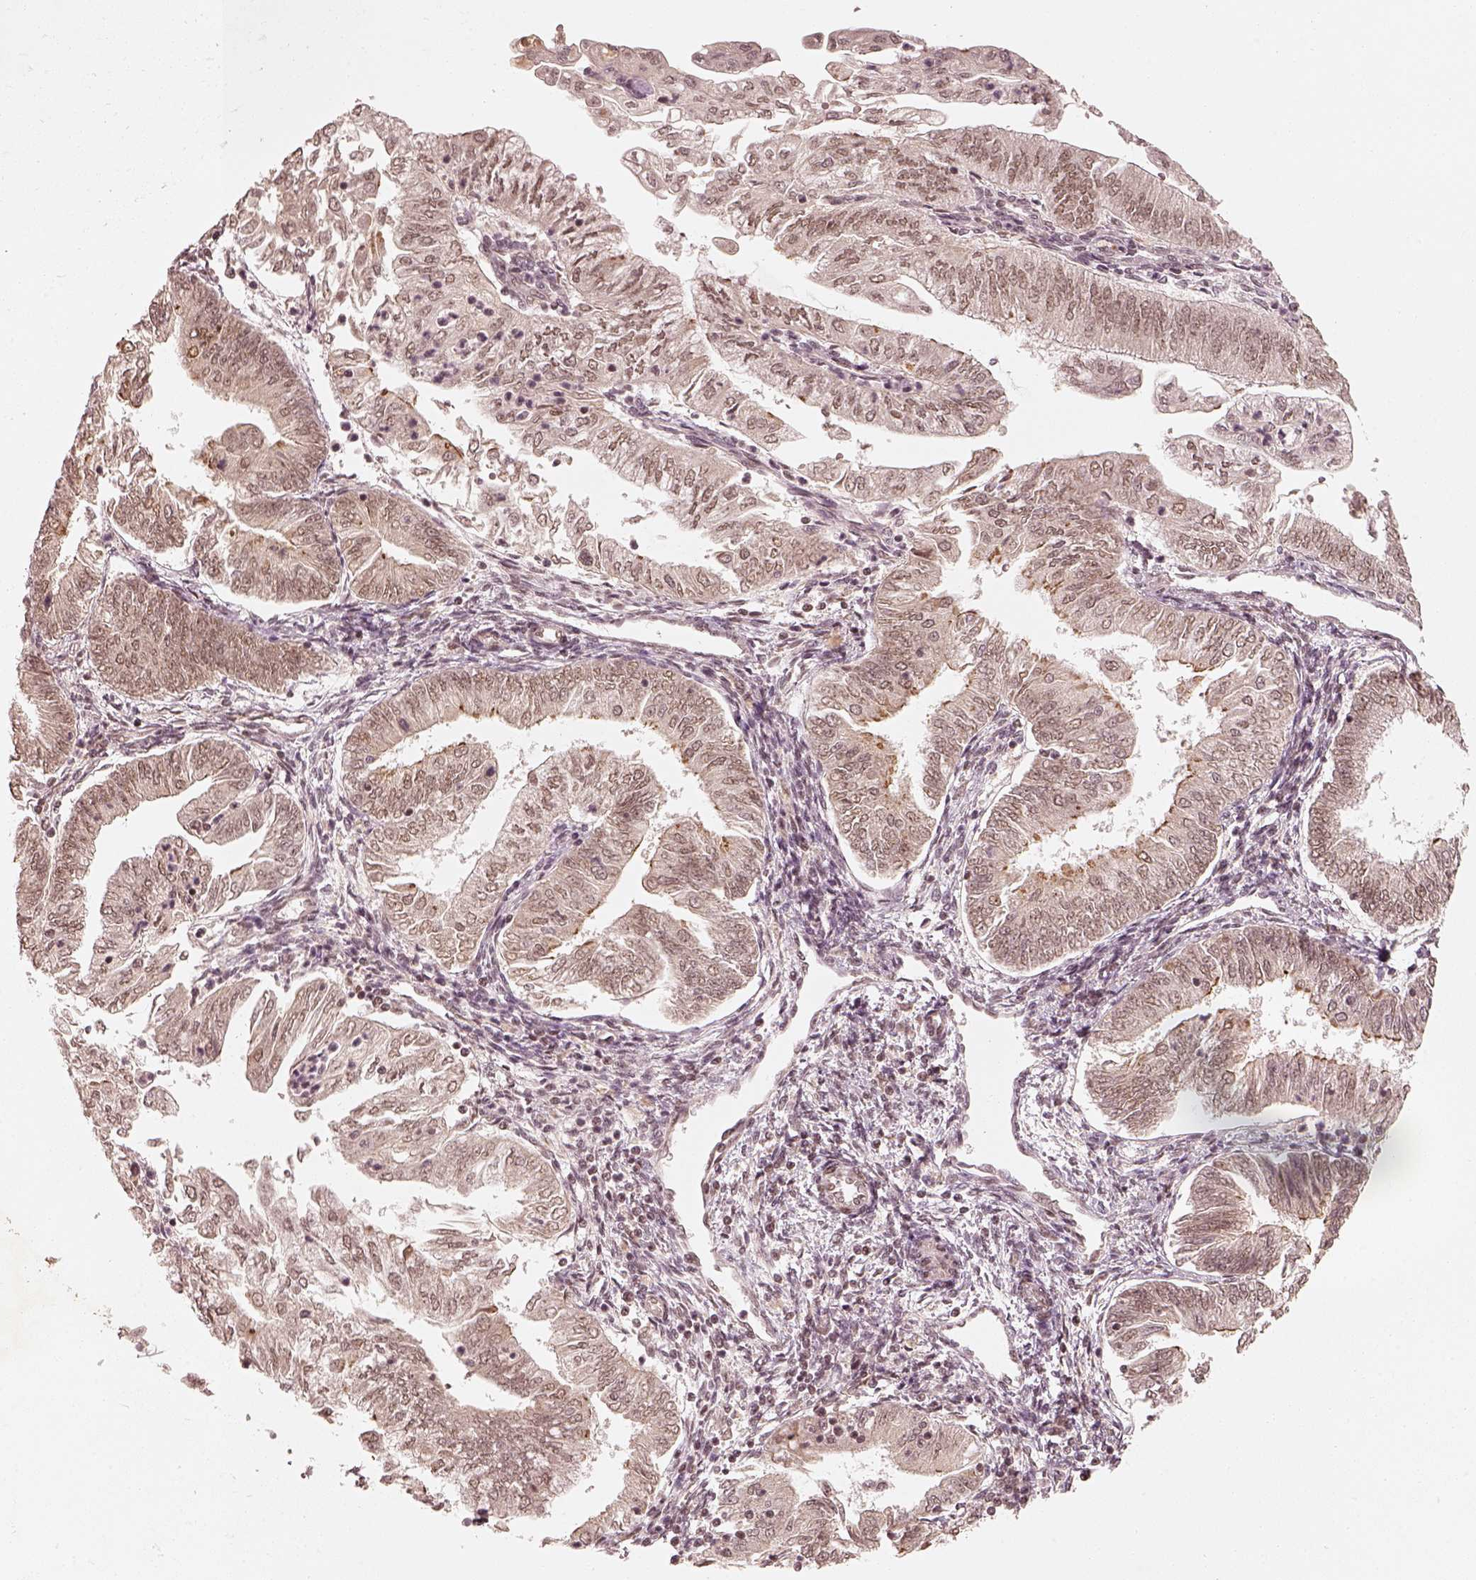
{"staining": {"intensity": "weak", "quantity": "25%-75%", "location": "nuclear"}, "tissue": "endometrial cancer", "cell_type": "Tumor cells", "image_type": "cancer", "snomed": [{"axis": "morphology", "description": "Adenocarcinoma, NOS"}, {"axis": "topography", "description": "Endometrium"}], "caption": "DAB immunohistochemical staining of adenocarcinoma (endometrial) shows weak nuclear protein staining in approximately 25%-75% of tumor cells. The protein is stained brown, and the nuclei are stained in blue (DAB (3,3'-diaminobenzidine) IHC with brightfield microscopy, high magnification).", "gene": "GMEB2", "patient": {"sex": "female", "age": 55}}